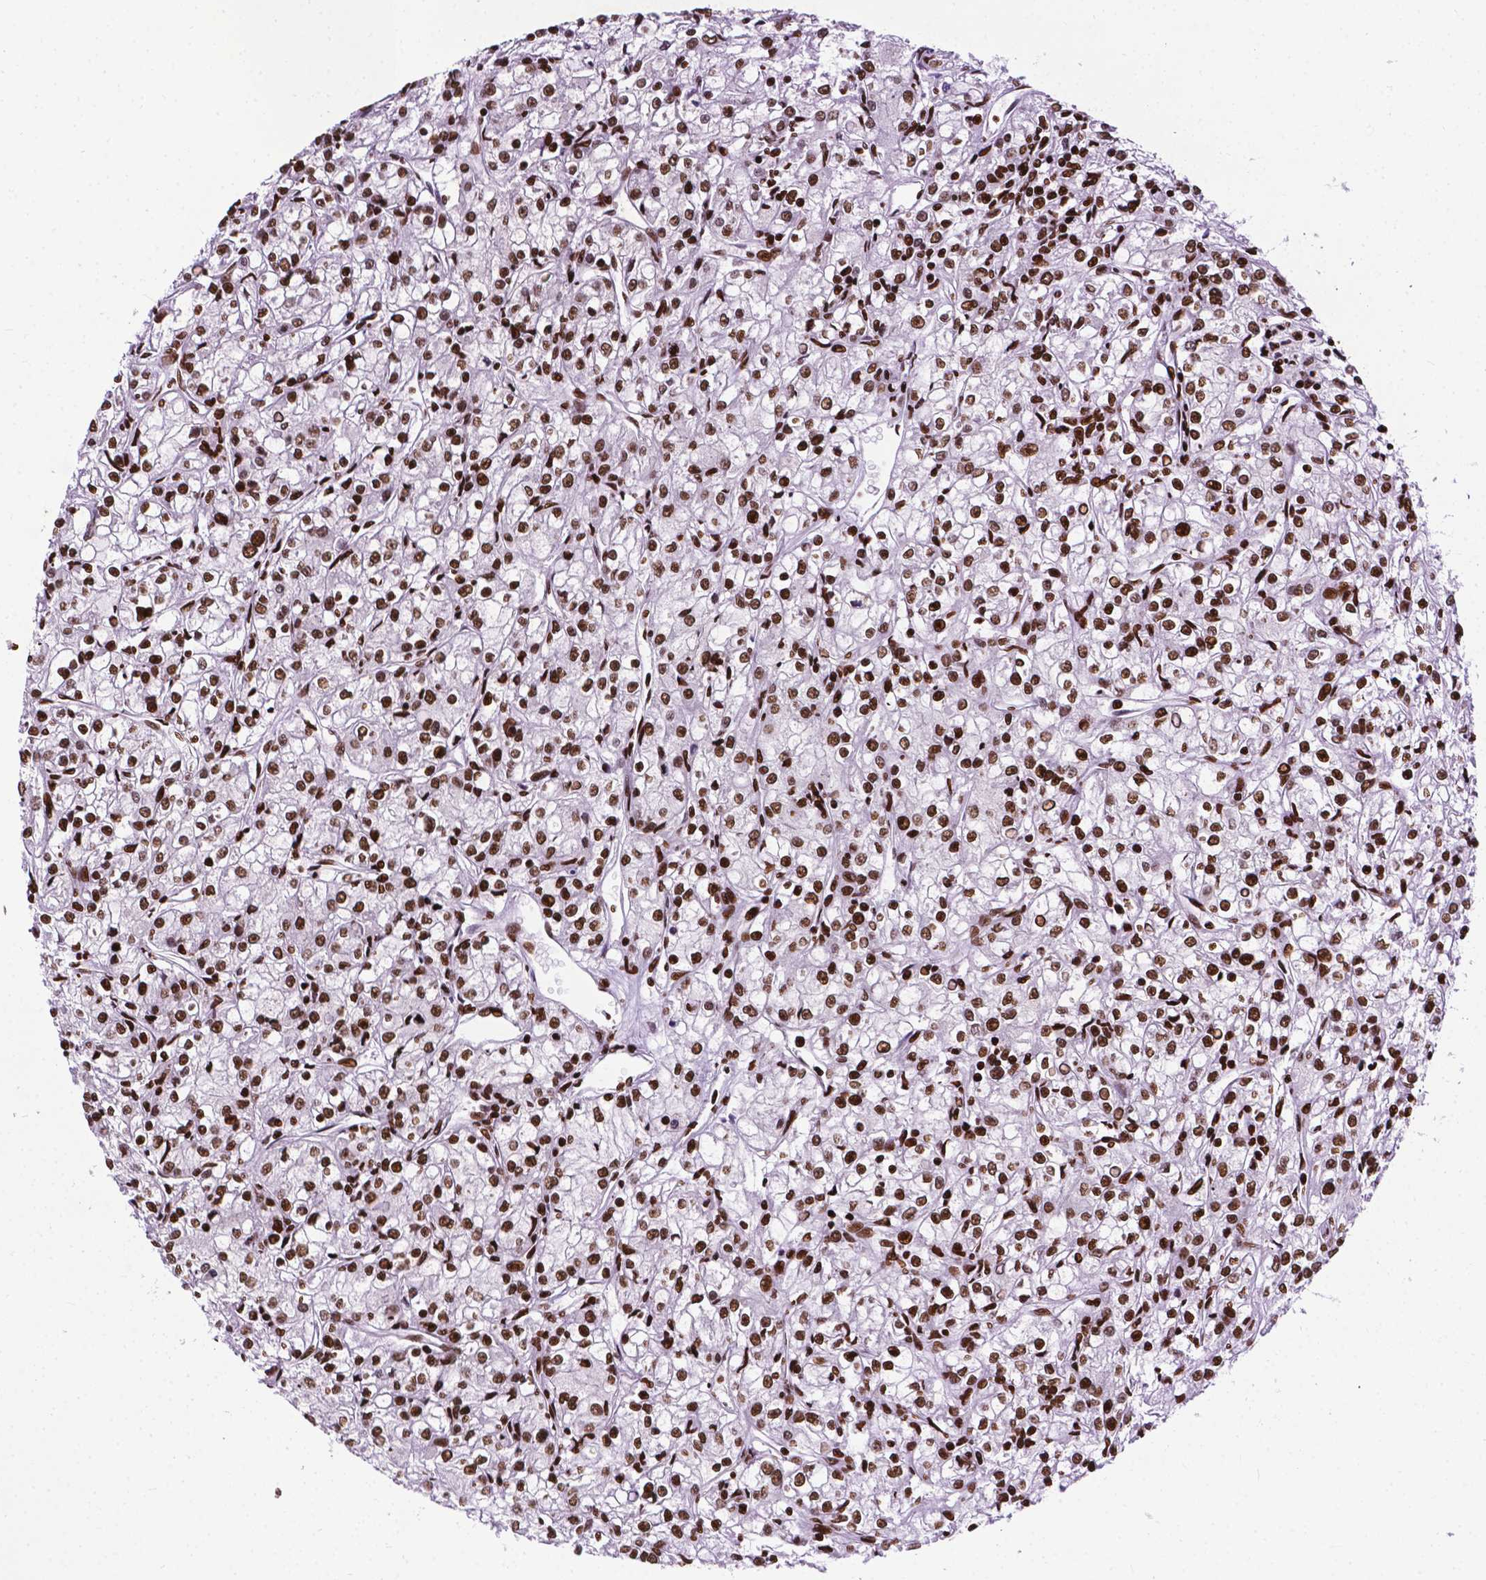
{"staining": {"intensity": "strong", "quantity": ">75%", "location": "nuclear"}, "tissue": "renal cancer", "cell_type": "Tumor cells", "image_type": "cancer", "snomed": [{"axis": "morphology", "description": "Adenocarcinoma, NOS"}, {"axis": "topography", "description": "Kidney"}], "caption": "Renal adenocarcinoma was stained to show a protein in brown. There is high levels of strong nuclear expression in about >75% of tumor cells.", "gene": "SMIM5", "patient": {"sex": "female", "age": 59}}